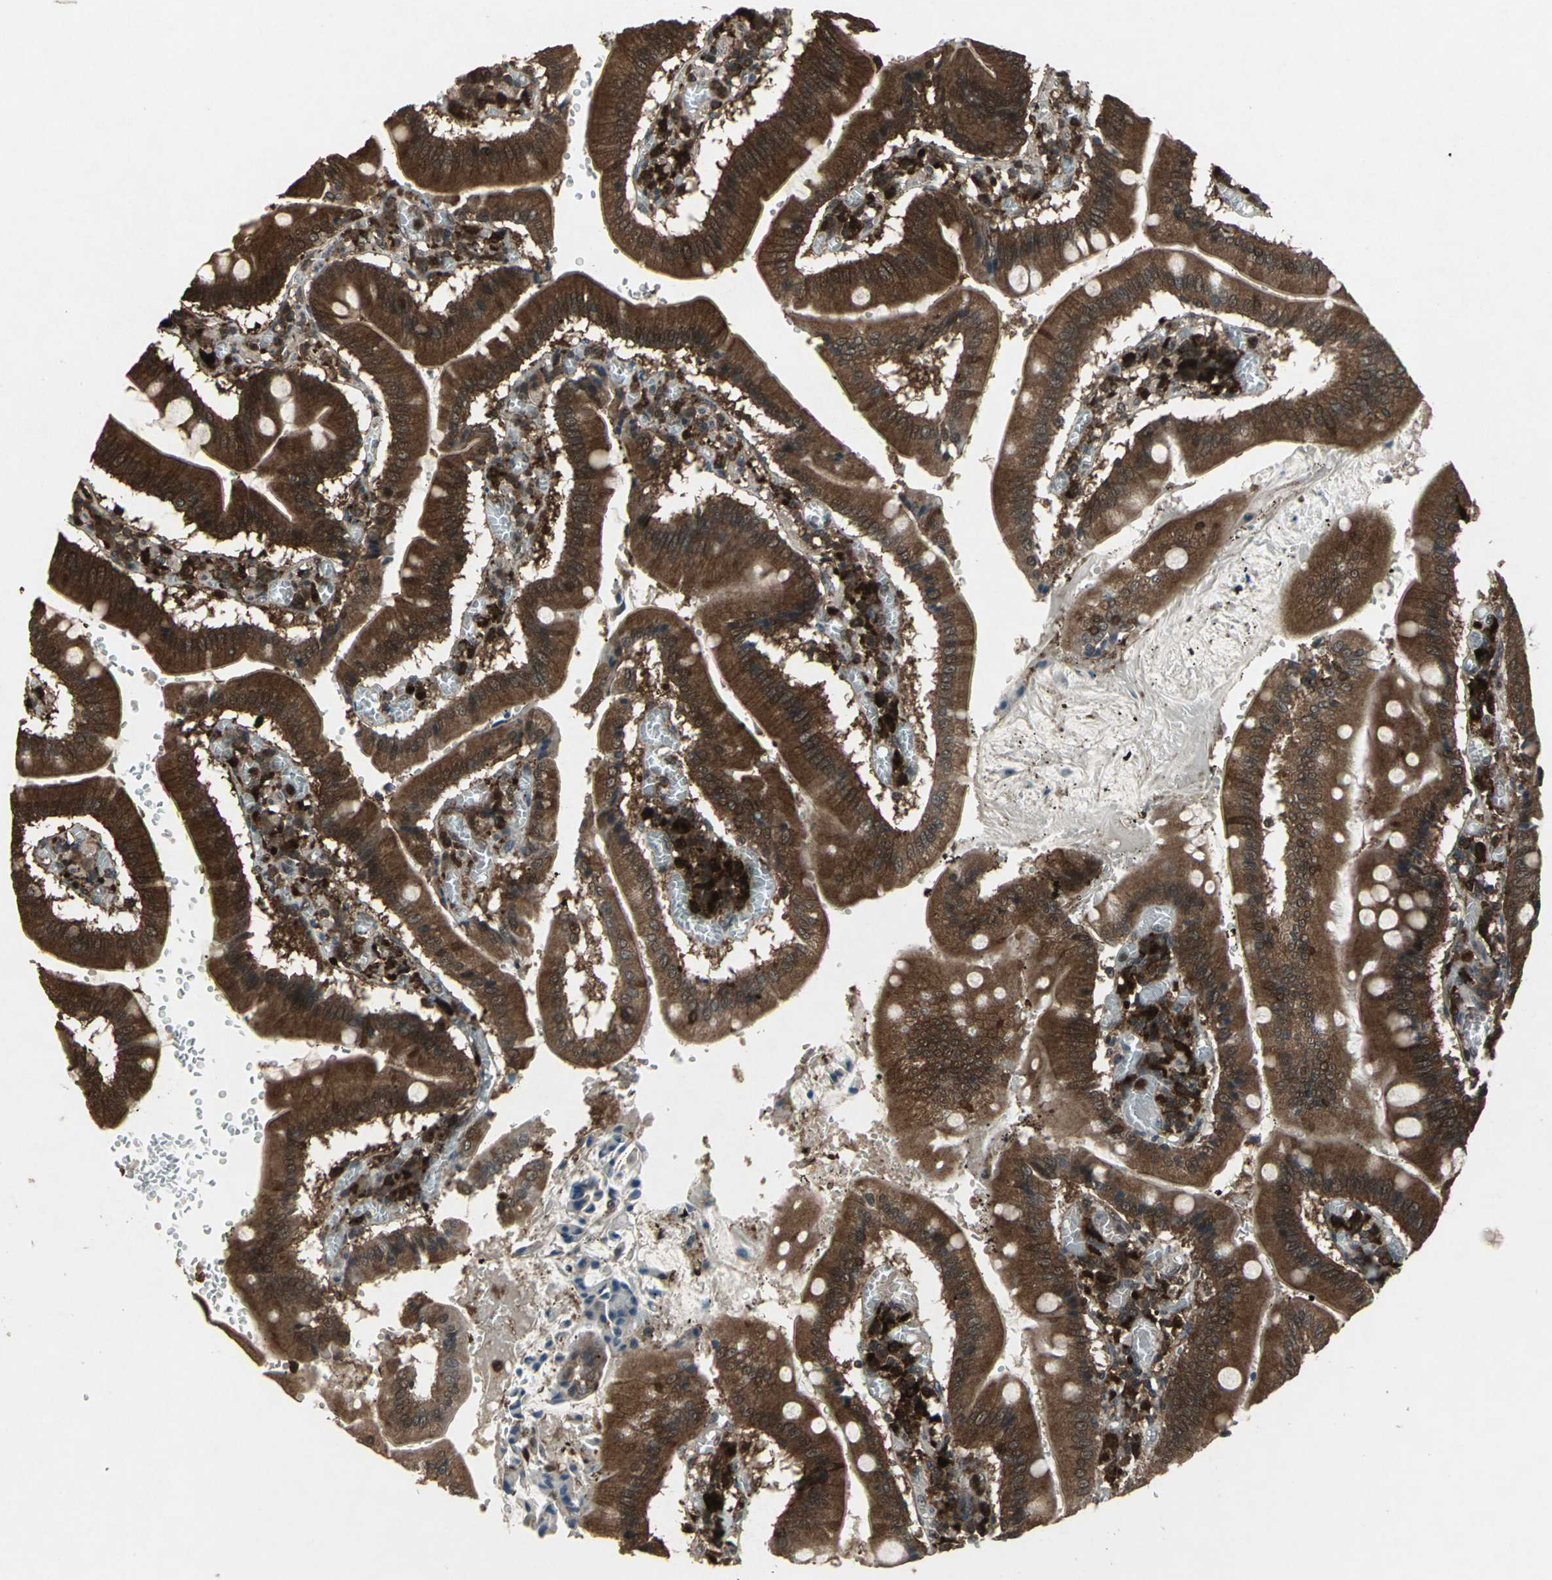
{"staining": {"intensity": "strong", "quantity": ">75%", "location": "cytoplasmic/membranous"}, "tissue": "small intestine", "cell_type": "Glandular cells", "image_type": "normal", "snomed": [{"axis": "morphology", "description": "Normal tissue, NOS"}, {"axis": "topography", "description": "Small intestine"}], "caption": "This is a photomicrograph of immunohistochemistry (IHC) staining of unremarkable small intestine, which shows strong positivity in the cytoplasmic/membranous of glandular cells.", "gene": "PYCARD", "patient": {"sex": "male", "age": 71}}